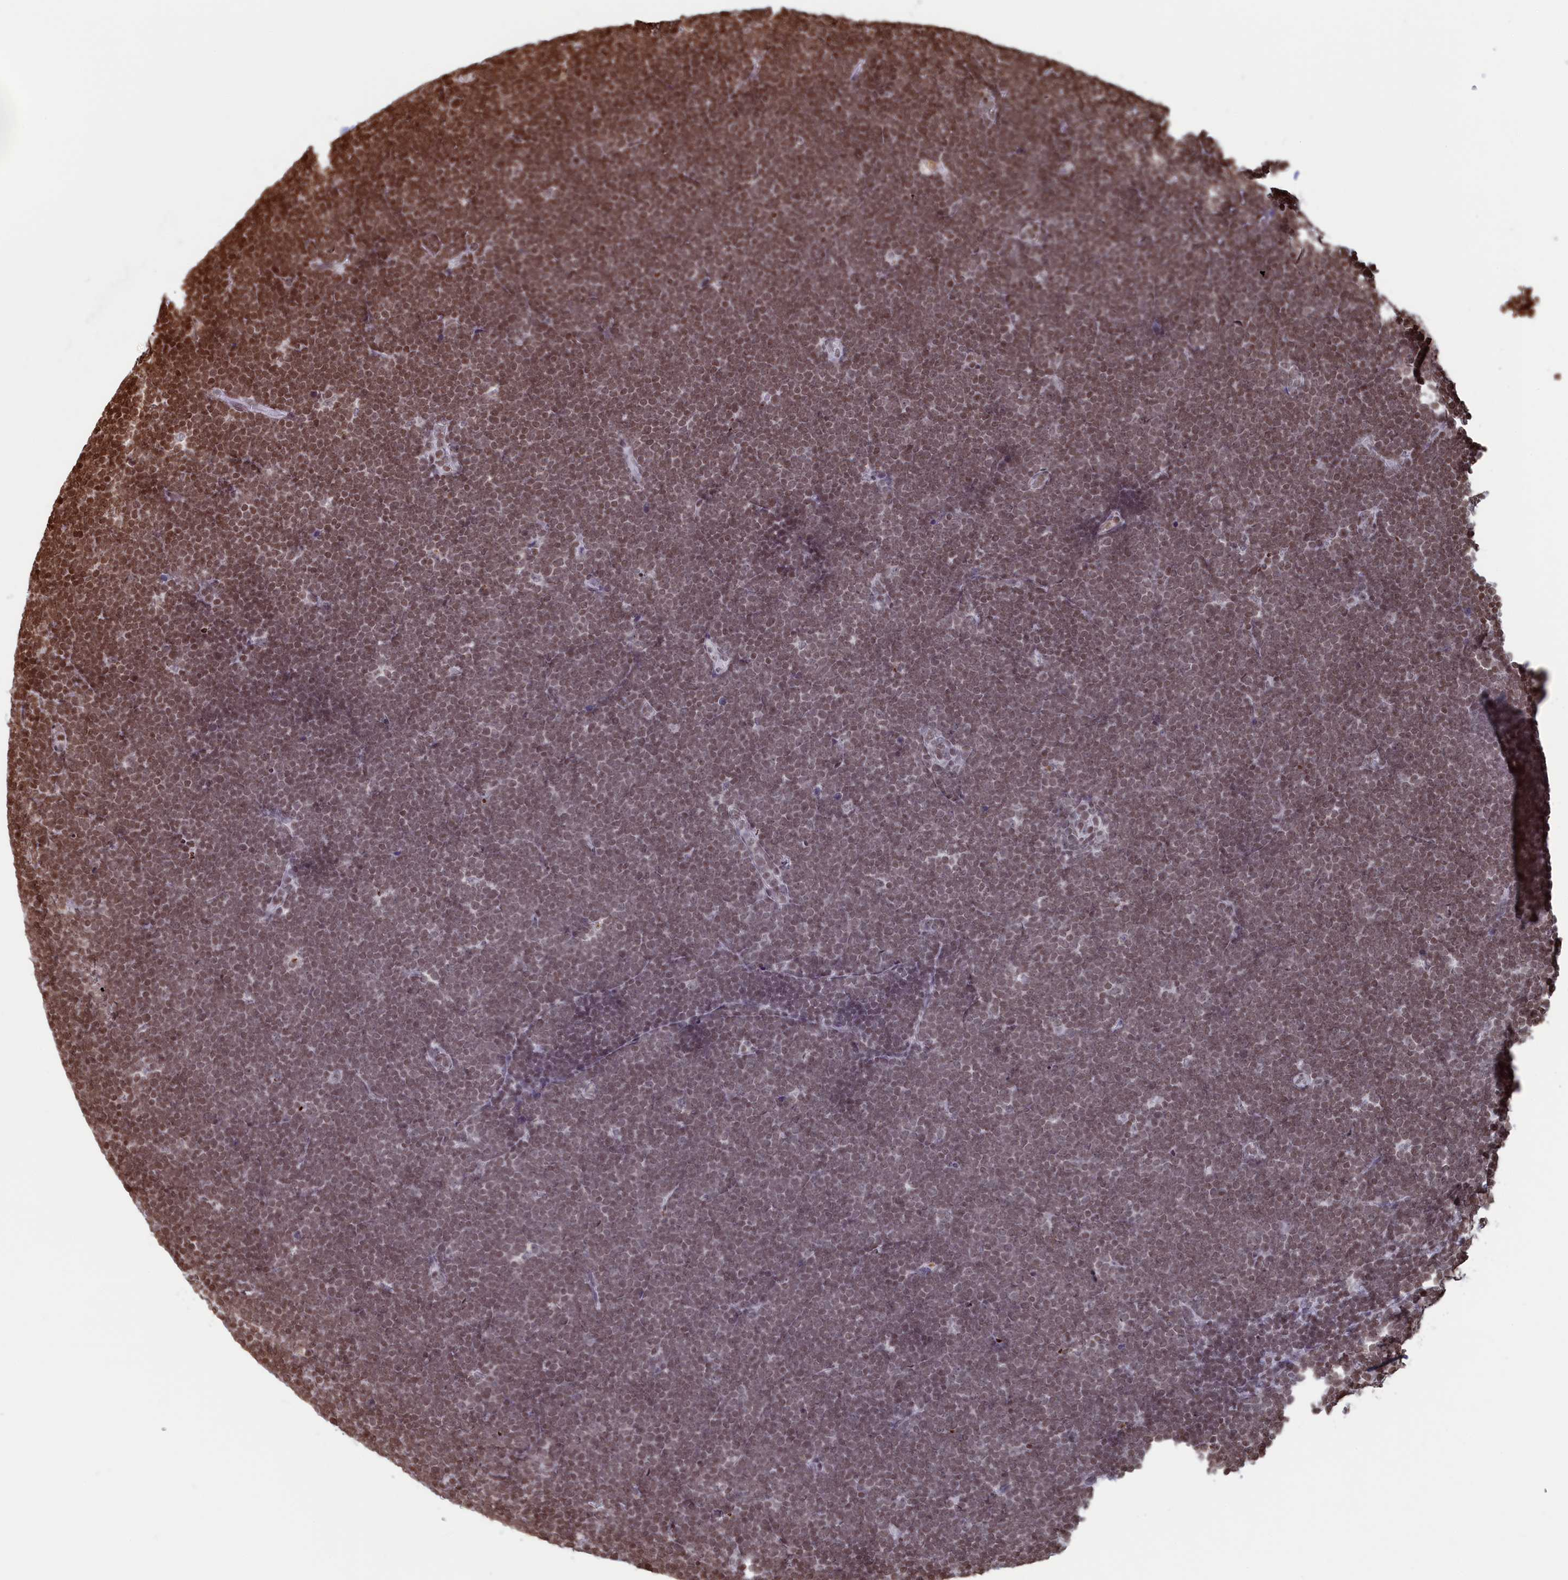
{"staining": {"intensity": "moderate", "quantity": ">75%", "location": "nuclear"}, "tissue": "lymphoma", "cell_type": "Tumor cells", "image_type": "cancer", "snomed": [{"axis": "morphology", "description": "Malignant lymphoma, non-Hodgkin's type, High grade"}, {"axis": "topography", "description": "Lymph node"}], "caption": "This is an image of immunohistochemistry staining of lymphoma, which shows moderate expression in the nuclear of tumor cells.", "gene": "APOBEC3A", "patient": {"sex": "male", "age": 13}}